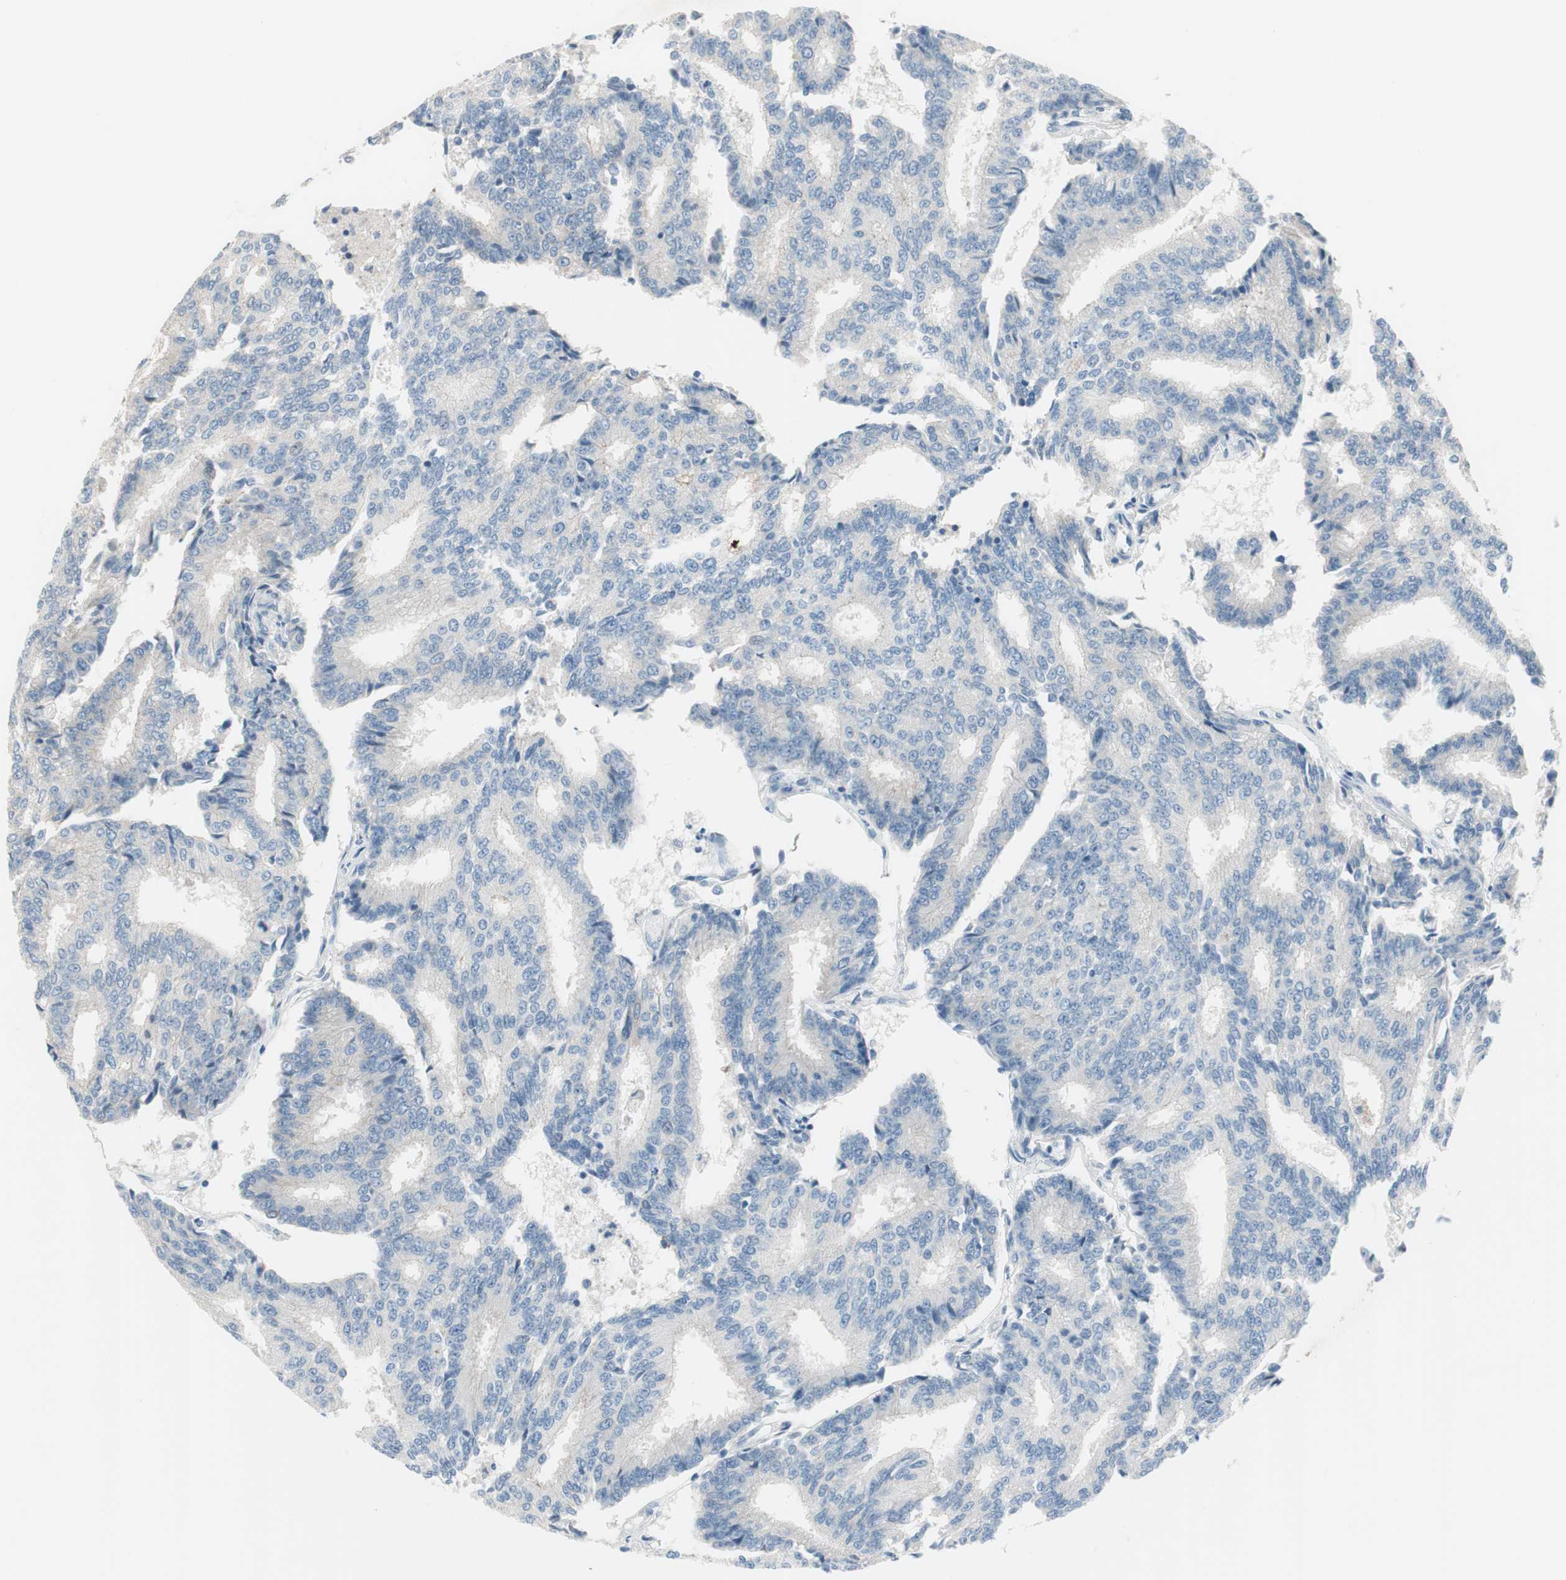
{"staining": {"intensity": "negative", "quantity": "none", "location": "none"}, "tissue": "prostate cancer", "cell_type": "Tumor cells", "image_type": "cancer", "snomed": [{"axis": "morphology", "description": "Adenocarcinoma, High grade"}, {"axis": "topography", "description": "Prostate"}], "caption": "Human prostate high-grade adenocarcinoma stained for a protein using immunohistochemistry demonstrates no positivity in tumor cells.", "gene": "PRRG4", "patient": {"sex": "male", "age": 55}}